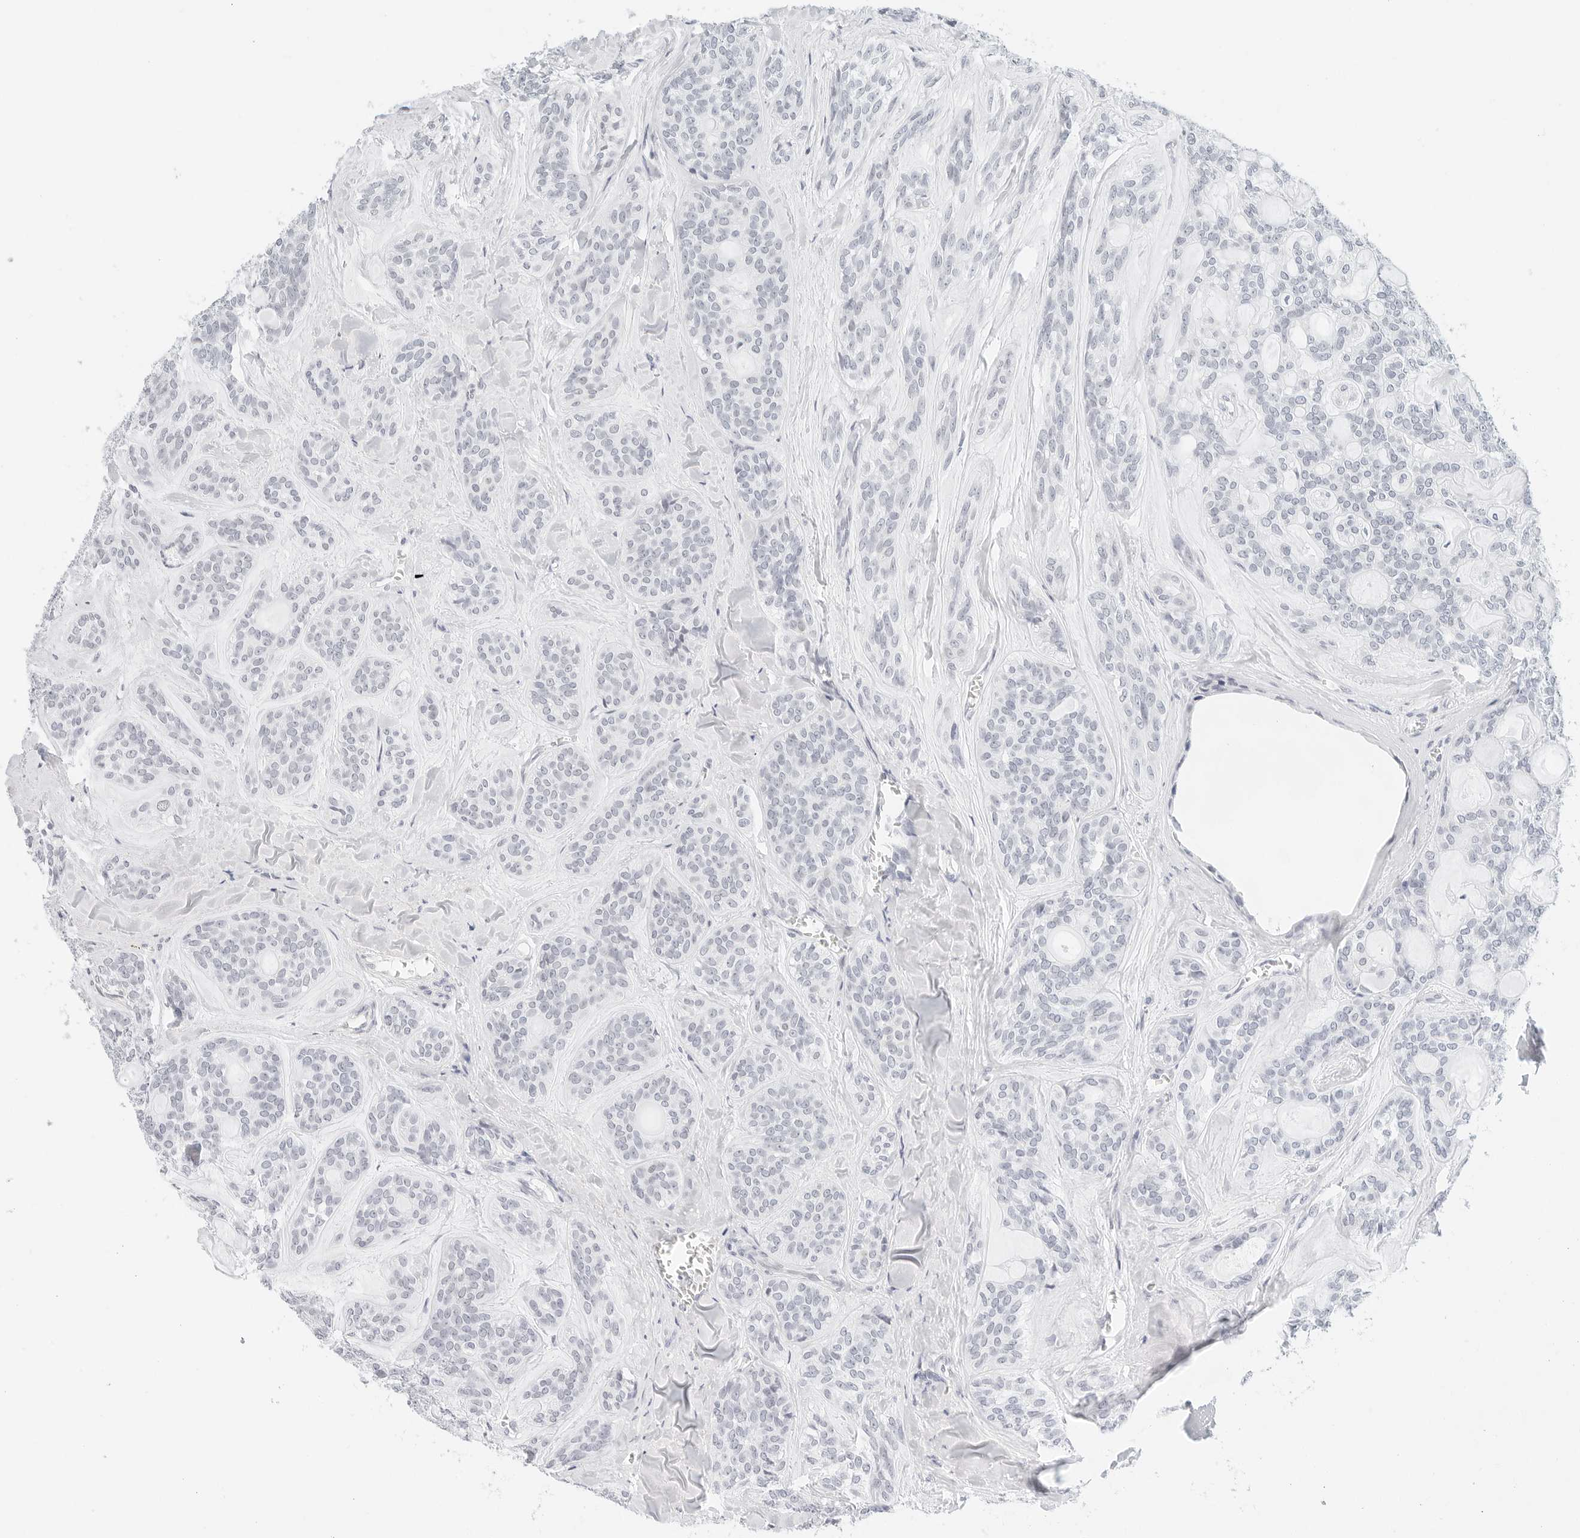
{"staining": {"intensity": "negative", "quantity": "none", "location": "none"}, "tissue": "head and neck cancer", "cell_type": "Tumor cells", "image_type": "cancer", "snomed": [{"axis": "morphology", "description": "Adenocarcinoma, NOS"}, {"axis": "topography", "description": "Head-Neck"}], "caption": "Micrograph shows no protein staining in tumor cells of head and neck cancer tissue. (DAB IHC with hematoxylin counter stain).", "gene": "CD22", "patient": {"sex": "male", "age": 66}}